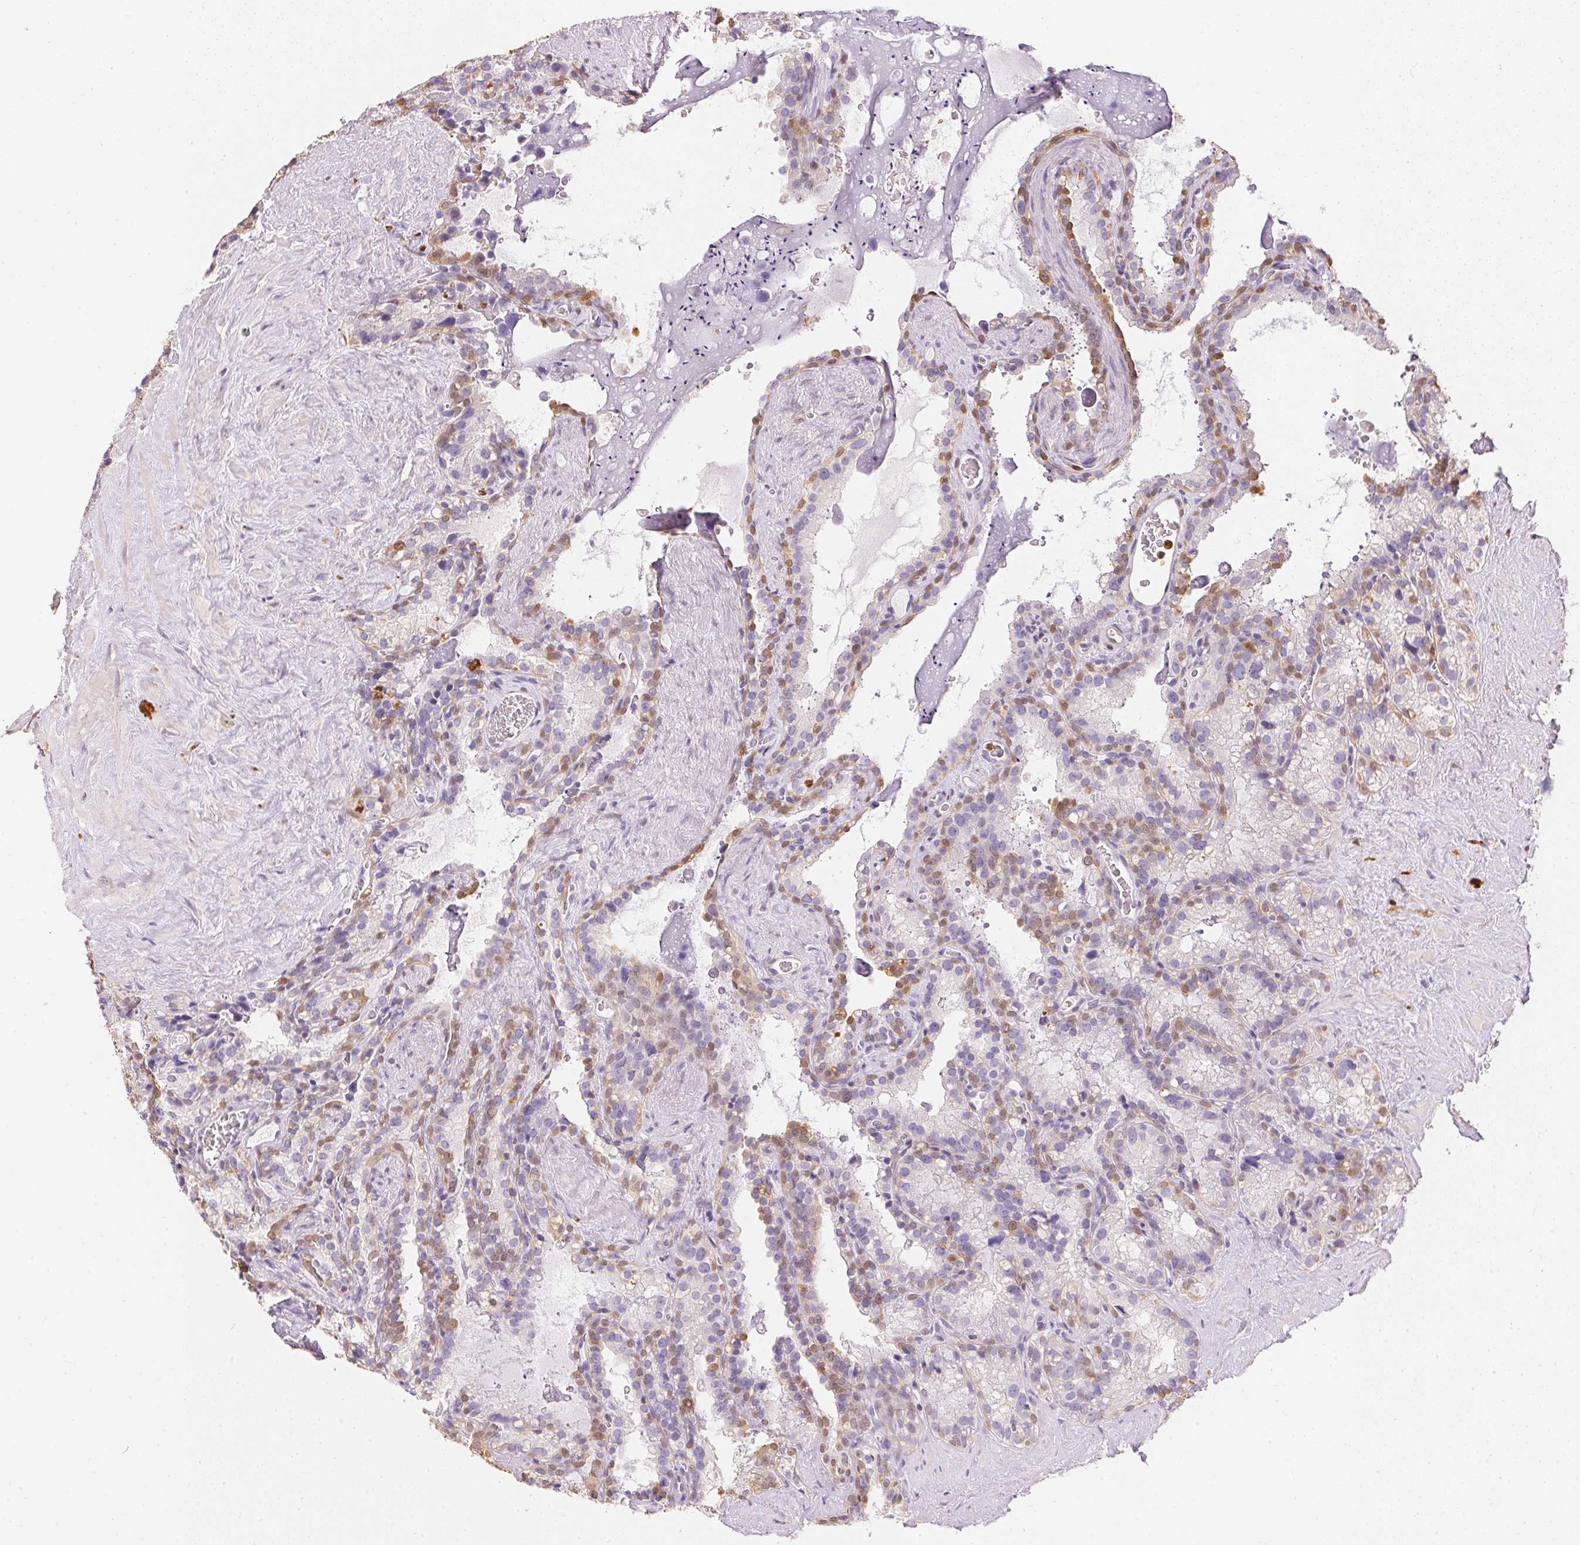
{"staining": {"intensity": "weak", "quantity": "25%-75%", "location": "cytoplasmic/membranous,nuclear"}, "tissue": "seminal vesicle", "cell_type": "Glandular cells", "image_type": "normal", "snomed": [{"axis": "morphology", "description": "Normal tissue, NOS"}, {"axis": "topography", "description": "Prostate"}, {"axis": "topography", "description": "Seminal veicle"}], "caption": "The immunohistochemical stain labels weak cytoplasmic/membranous,nuclear expression in glandular cells of normal seminal vesicle. (DAB = brown stain, brightfield microscopy at high magnification).", "gene": "S100A3", "patient": {"sex": "male", "age": 71}}